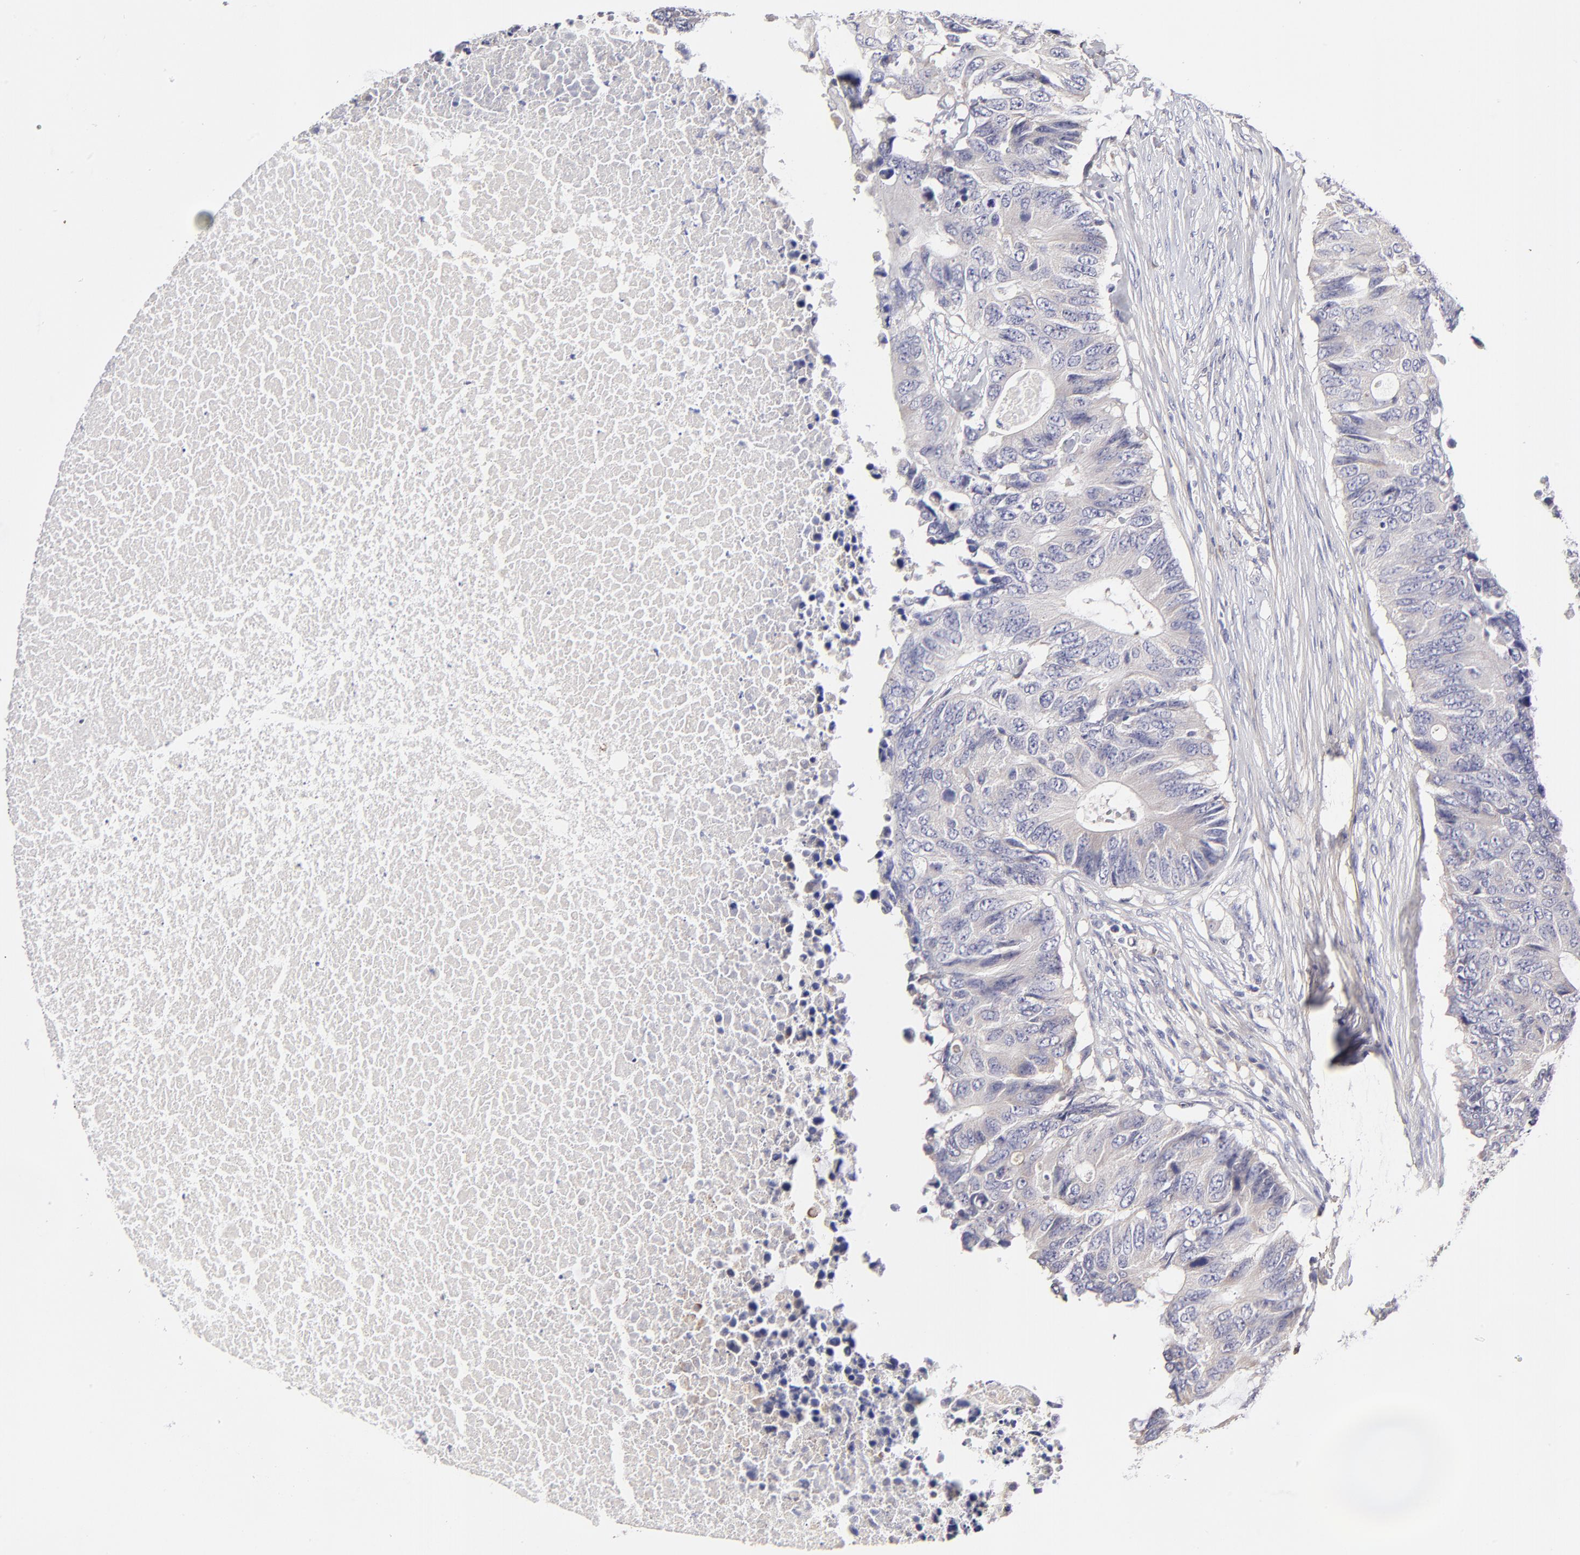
{"staining": {"intensity": "negative", "quantity": "none", "location": "none"}, "tissue": "colorectal cancer", "cell_type": "Tumor cells", "image_type": "cancer", "snomed": [{"axis": "morphology", "description": "Adenocarcinoma, NOS"}, {"axis": "topography", "description": "Colon"}], "caption": "Protein analysis of colorectal cancer (adenocarcinoma) demonstrates no significant positivity in tumor cells.", "gene": "BTG2", "patient": {"sex": "male", "age": 71}}